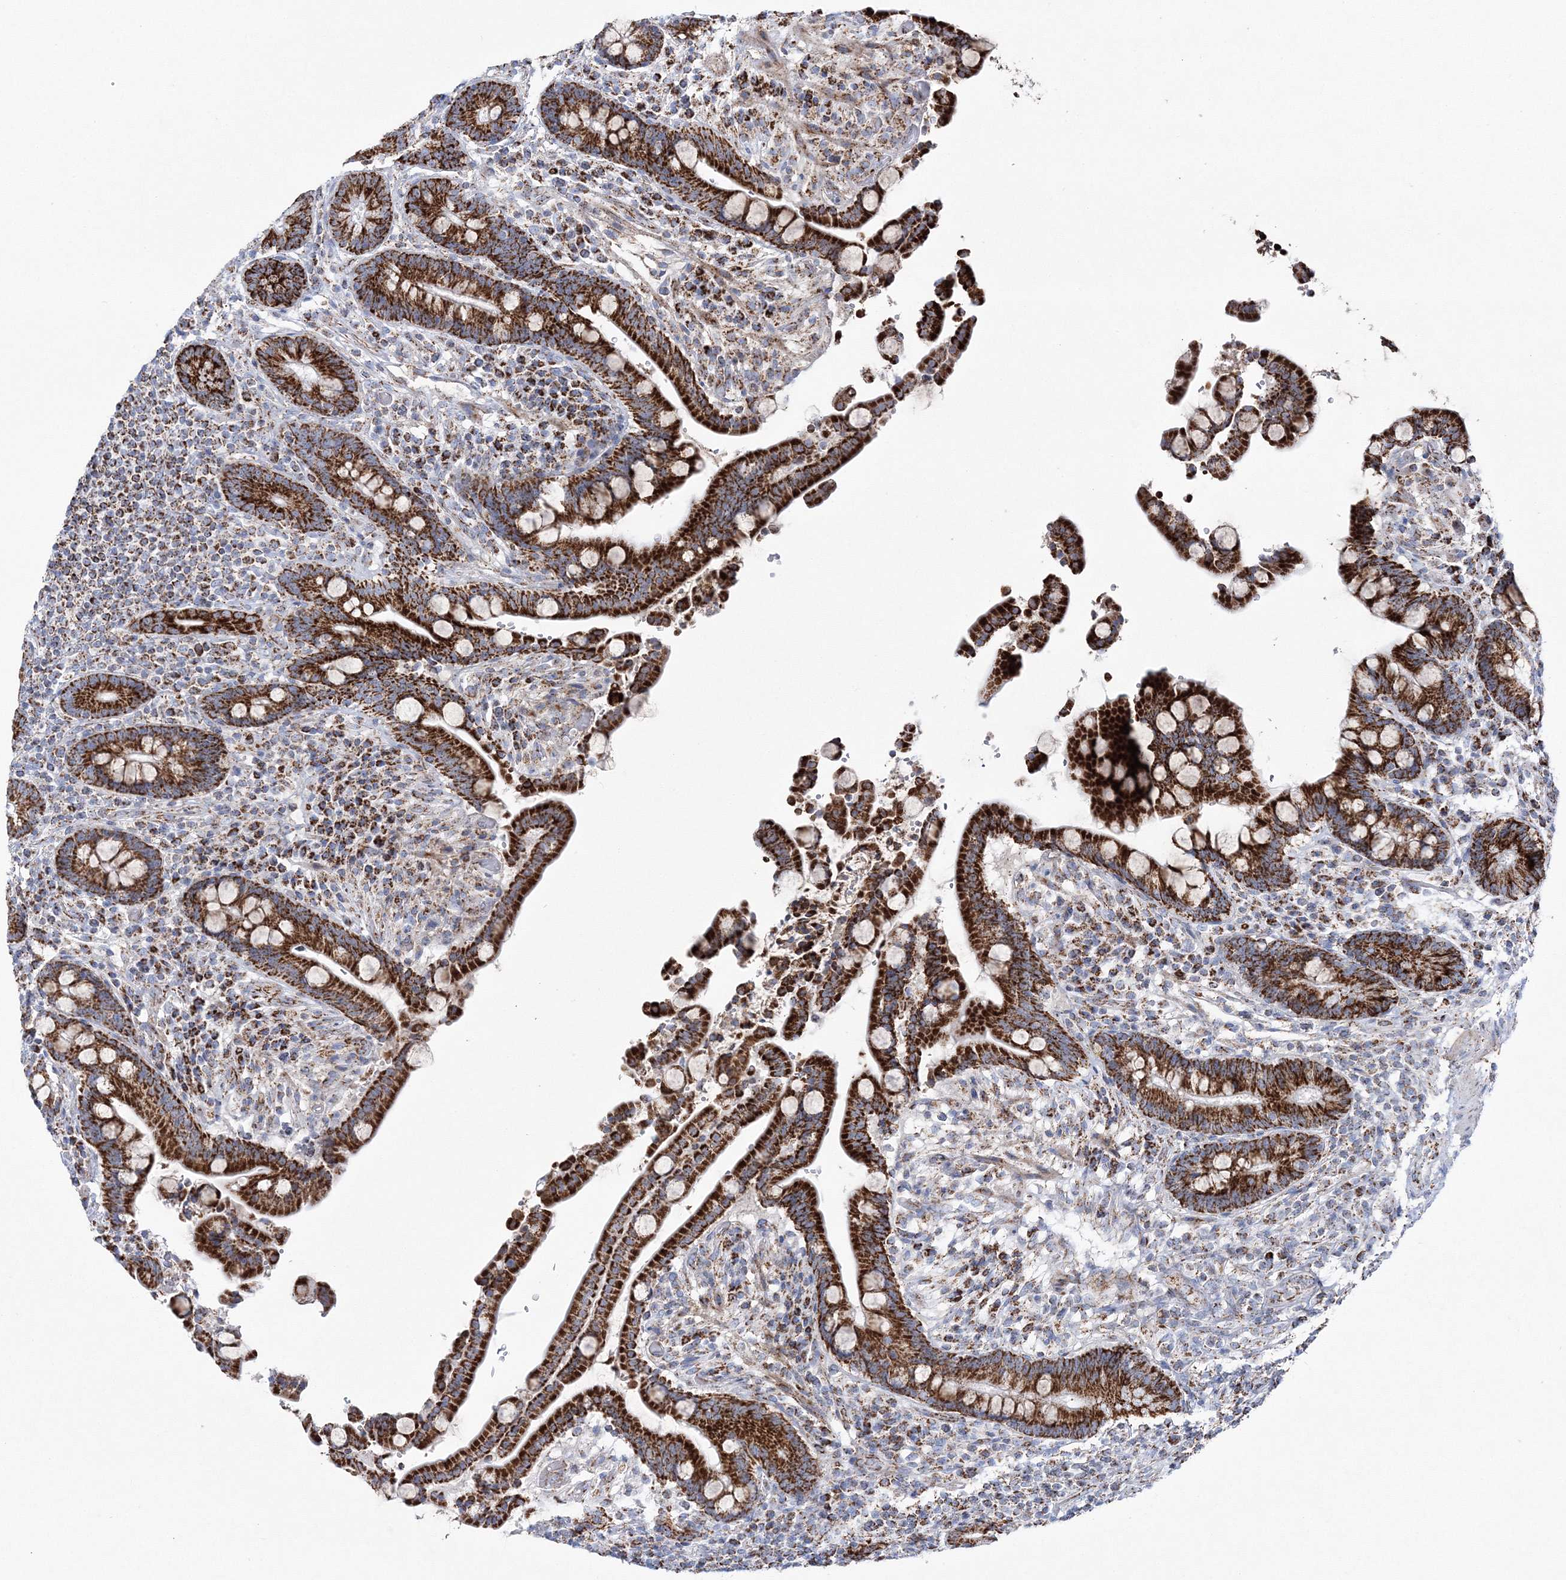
{"staining": {"intensity": "strong", "quantity": ">75%", "location": "cytoplasmic/membranous"}, "tissue": "colon", "cell_type": "Endothelial cells", "image_type": "normal", "snomed": [{"axis": "morphology", "description": "Normal tissue, NOS"}, {"axis": "topography", "description": "Colon"}], "caption": "High-power microscopy captured an immunohistochemistry (IHC) image of benign colon, revealing strong cytoplasmic/membranous expression in approximately >75% of endothelial cells. (Brightfield microscopy of DAB IHC at high magnification).", "gene": "HIBCH", "patient": {"sex": "male", "age": 73}}